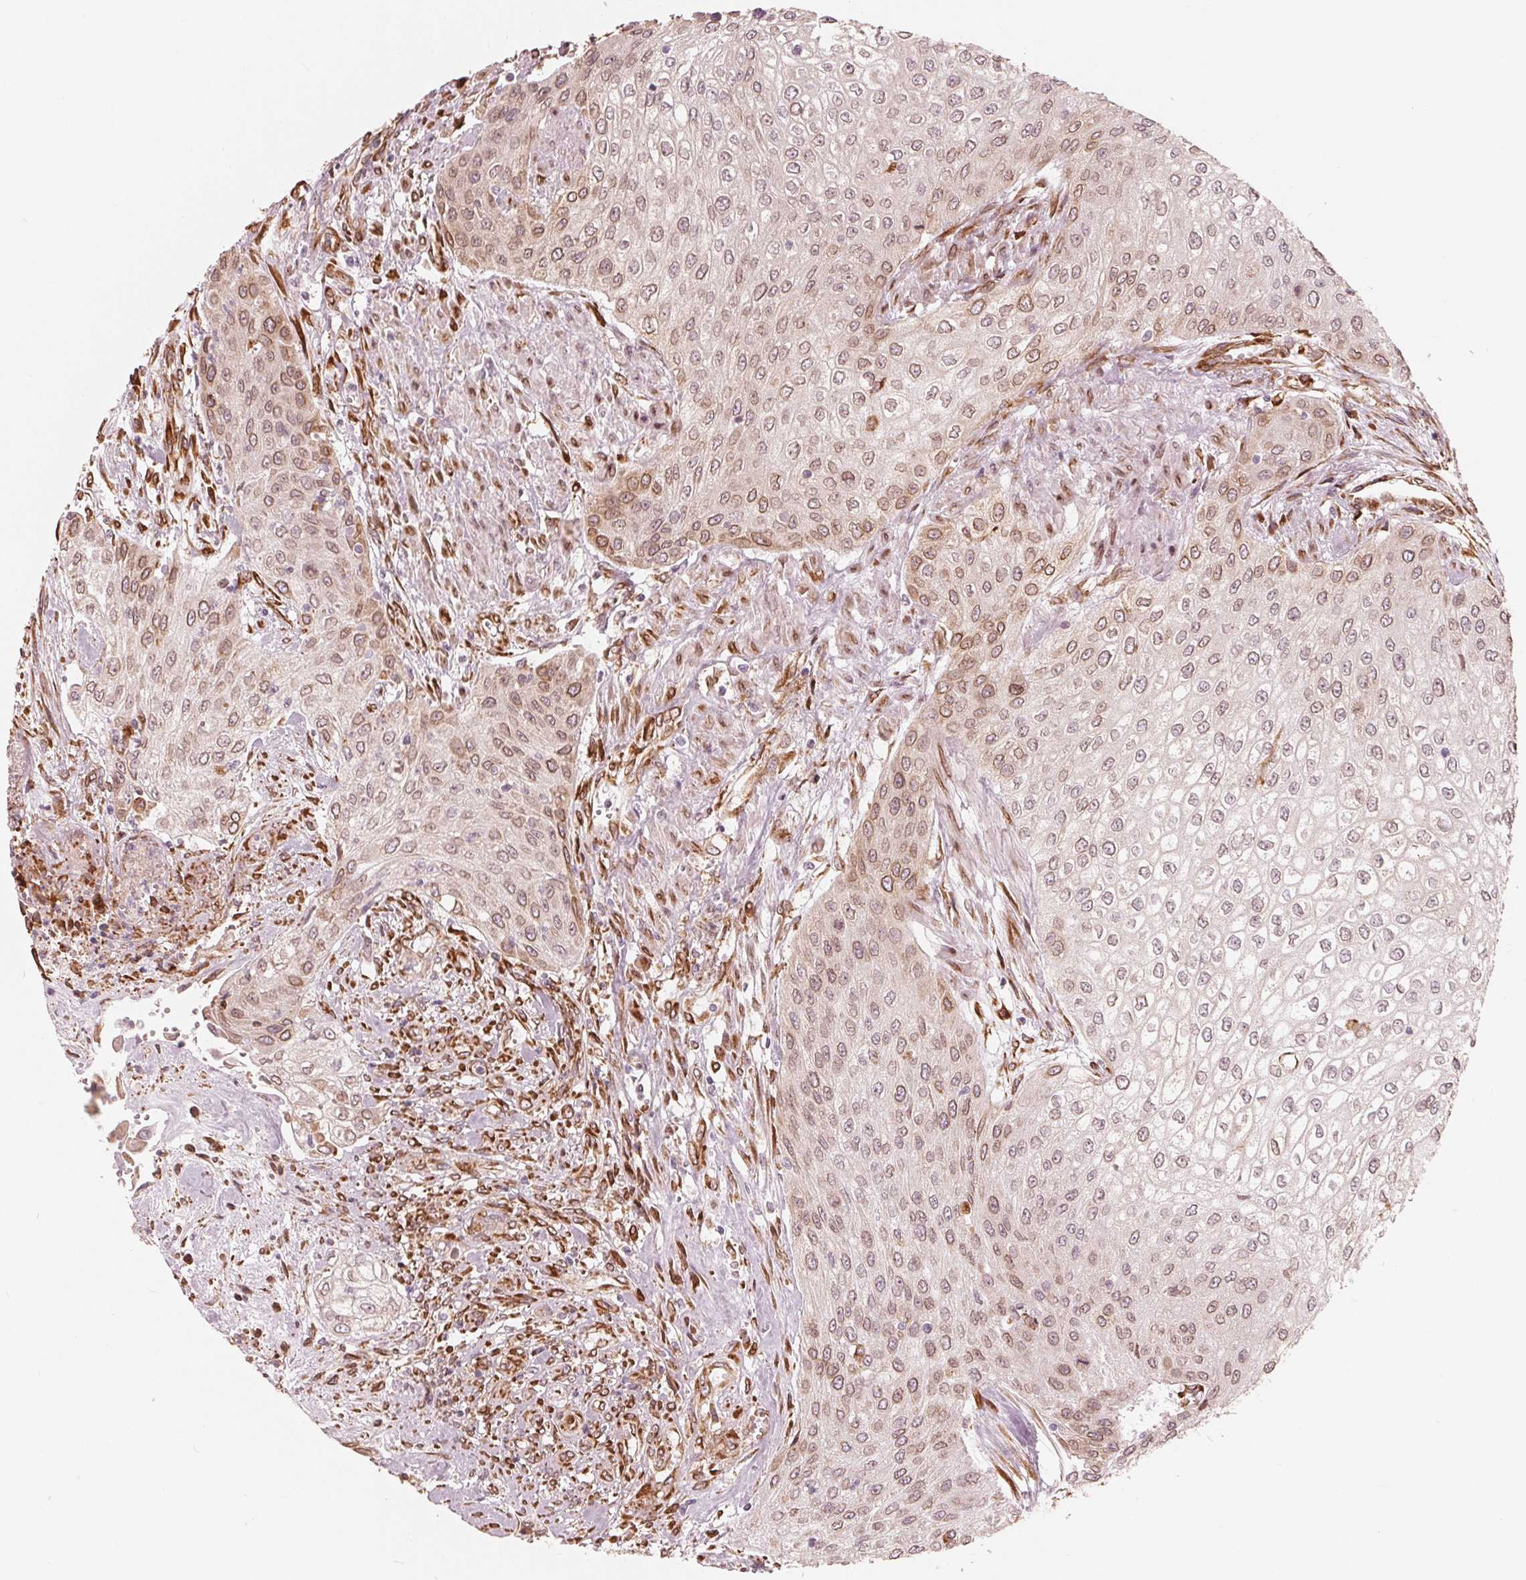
{"staining": {"intensity": "weak", "quantity": "25%-75%", "location": "cytoplasmic/membranous"}, "tissue": "urothelial cancer", "cell_type": "Tumor cells", "image_type": "cancer", "snomed": [{"axis": "morphology", "description": "Urothelial carcinoma, High grade"}, {"axis": "topography", "description": "Urinary bladder"}], "caption": "Immunohistochemical staining of urothelial carcinoma (high-grade) exhibits low levels of weak cytoplasmic/membranous staining in about 25%-75% of tumor cells. The protein is stained brown, and the nuclei are stained in blue (DAB (3,3'-diaminobenzidine) IHC with brightfield microscopy, high magnification).", "gene": "IKBIP", "patient": {"sex": "male", "age": 62}}